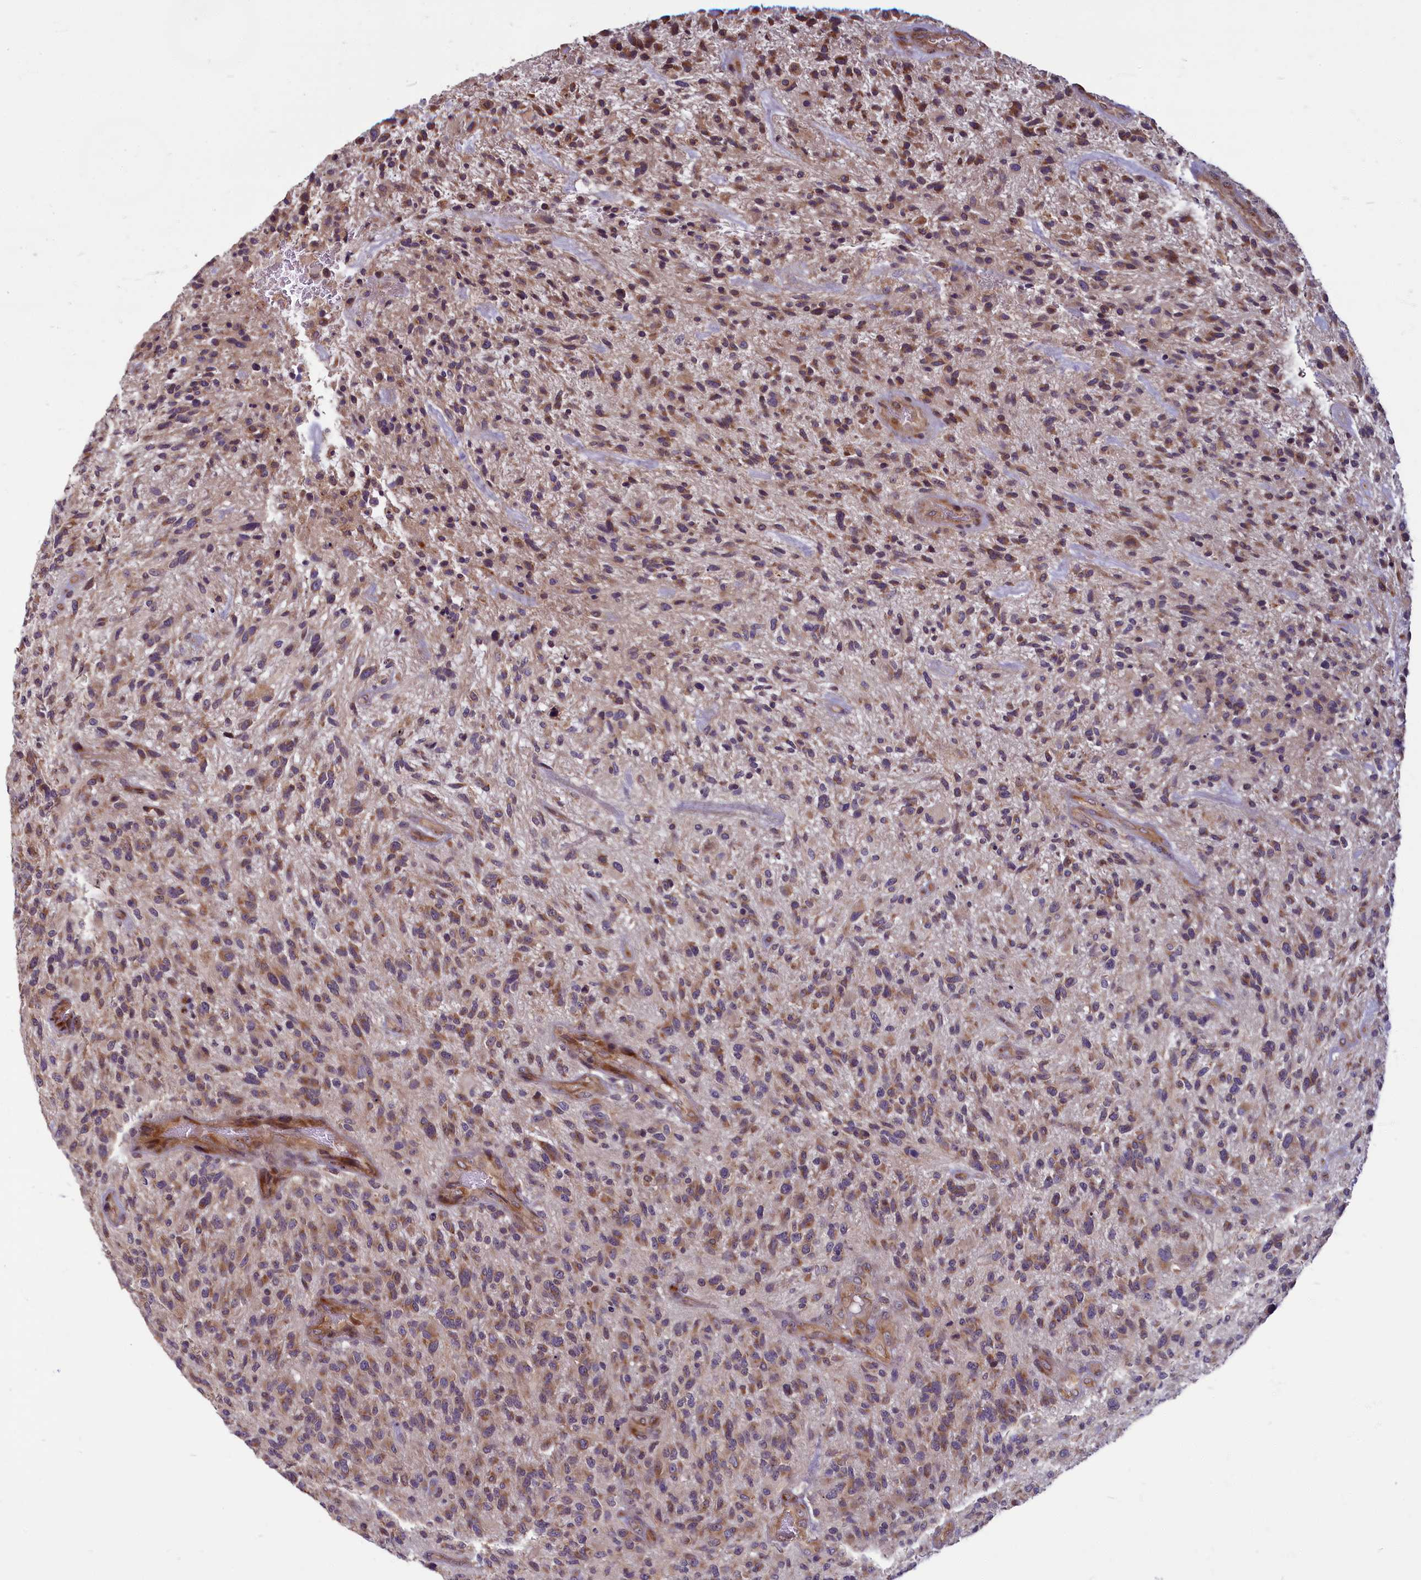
{"staining": {"intensity": "moderate", "quantity": ">75%", "location": "cytoplasmic/membranous"}, "tissue": "glioma", "cell_type": "Tumor cells", "image_type": "cancer", "snomed": [{"axis": "morphology", "description": "Glioma, malignant, High grade"}, {"axis": "topography", "description": "Brain"}], "caption": "High-magnification brightfield microscopy of glioma stained with DAB (brown) and counterstained with hematoxylin (blue). tumor cells exhibit moderate cytoplasmic/membranous staining is seen in approximately>75% of cells. The staining was performed using DAB (3,3'-diaminobenzidine) to visualize the protein expression in brown, while the nuclei were stained in blue with hematoxylin (Magnification: 20x).", "gene": "MYCBP", "patient": {"sex": "male", "age": 47}}